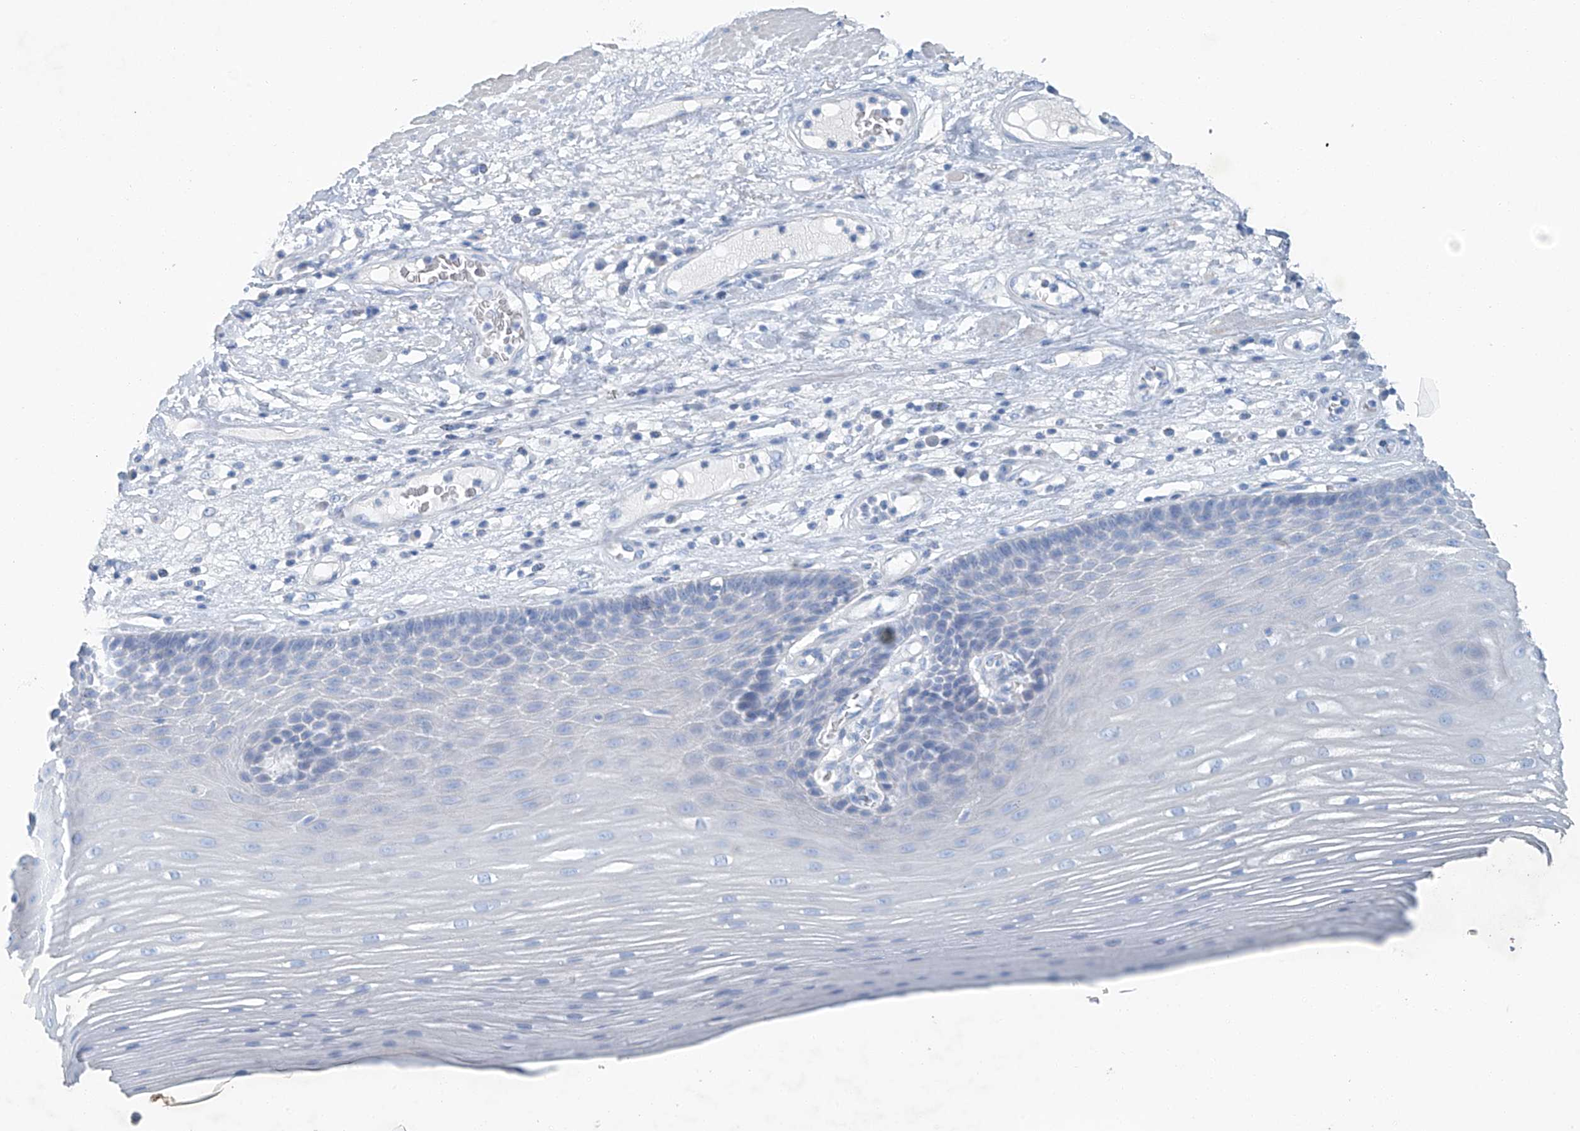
{"staining": {"intensity": "negative", "quantity": "none", "location": "none"}, "tissue": "esophagus", "cell_type": "Squamous epithelial cells", "image_type": "normal", "snomed": [{"axis": "morphology", "description": "Normal tissue, NOS"}, {"axis": "topography", "description": "Esophagus"}], "caption": "High power microscopy photomicrograph of an immunohistochemistry photomicrograph of unremarkable esophagus, revealing no significant expression in squamous epithelial cells.", "gene": "C1orf87", "patient": {"sex": "male", "age": 62}}